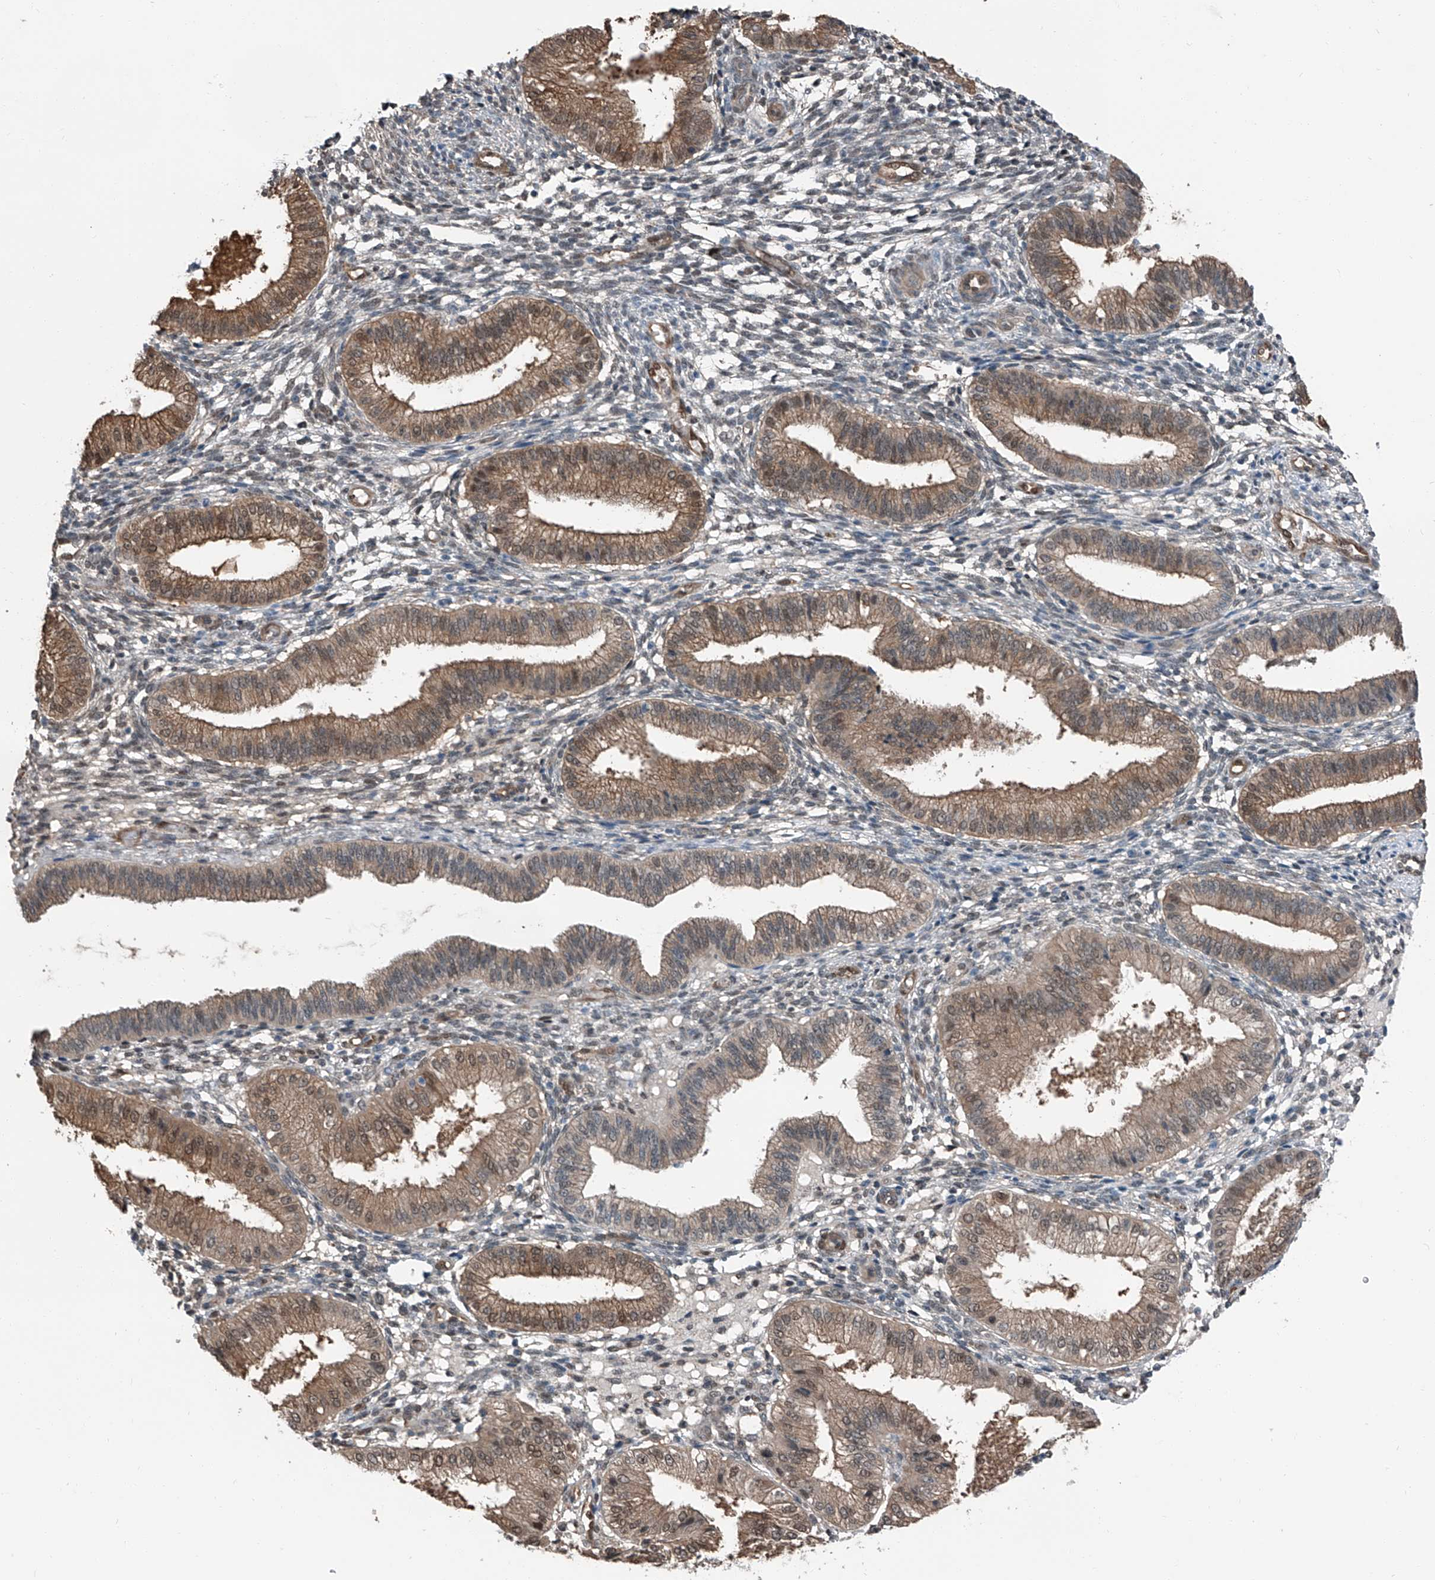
{"staining": {"intensity": "negative", "quantity": "none", "location": "none"}, "tissue": "endometrium", "cell_type": "Cells in endometrial stroma", "image_type": "normal", "snomed": [{"axis": "morphology", "description": "Normal tissue, NOS"}, {"axis": "topography", "description": "Endometrium"}], "caption": "Immunohistochemistry histopathology image of unremarkable human endometrium stained for a protein (brown), which demonstrates no positivity in cells in endometrial stroma.", "gene": "HSPA6", "patient": {"sex": "female", "age": 39}}